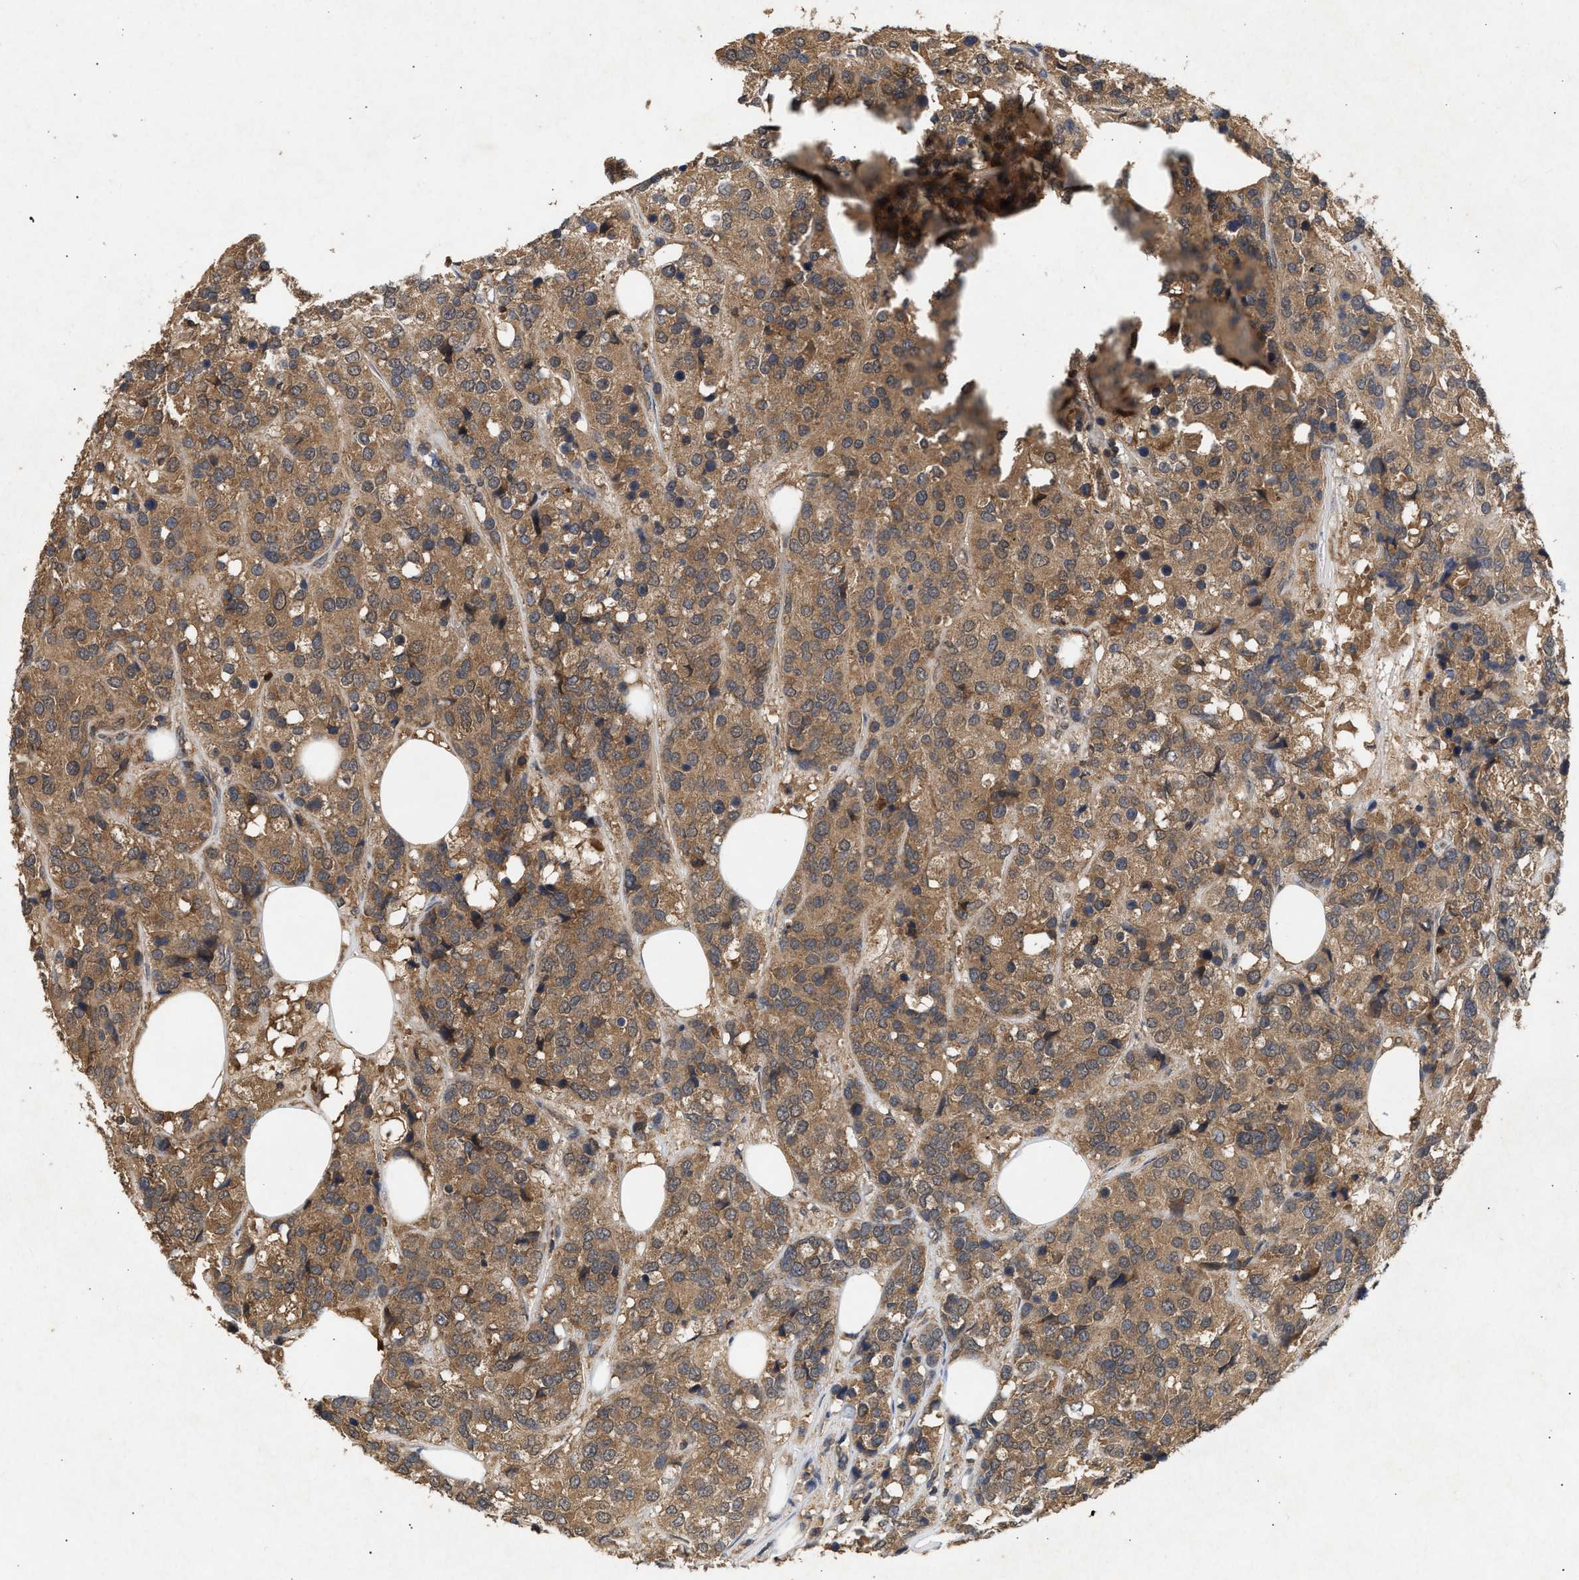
{"staining": {"intensity": "moderate", "quantity": ">75%", "location": "cytoplasmic/membranous"}, "tissue": "breast cancer", "cell_type": "Tumor cells", "image_type": "cancer", "snomed": [{"axis": "morphology", "description": "Lobular carcinoma"}, {"axis": "topography", "description": "Breast"}], "caption": "Protein staining exhibits moderate cytoplasmic/membranous staining in approximately >75% of tumor cells in breast cancer. The staining was performed using DAB, with brown indicating positive protein expression. Nuclei are stained blue with hematoxylin.", "gene": "FITM1", "patient": {"sex": "female", "age": 59}}